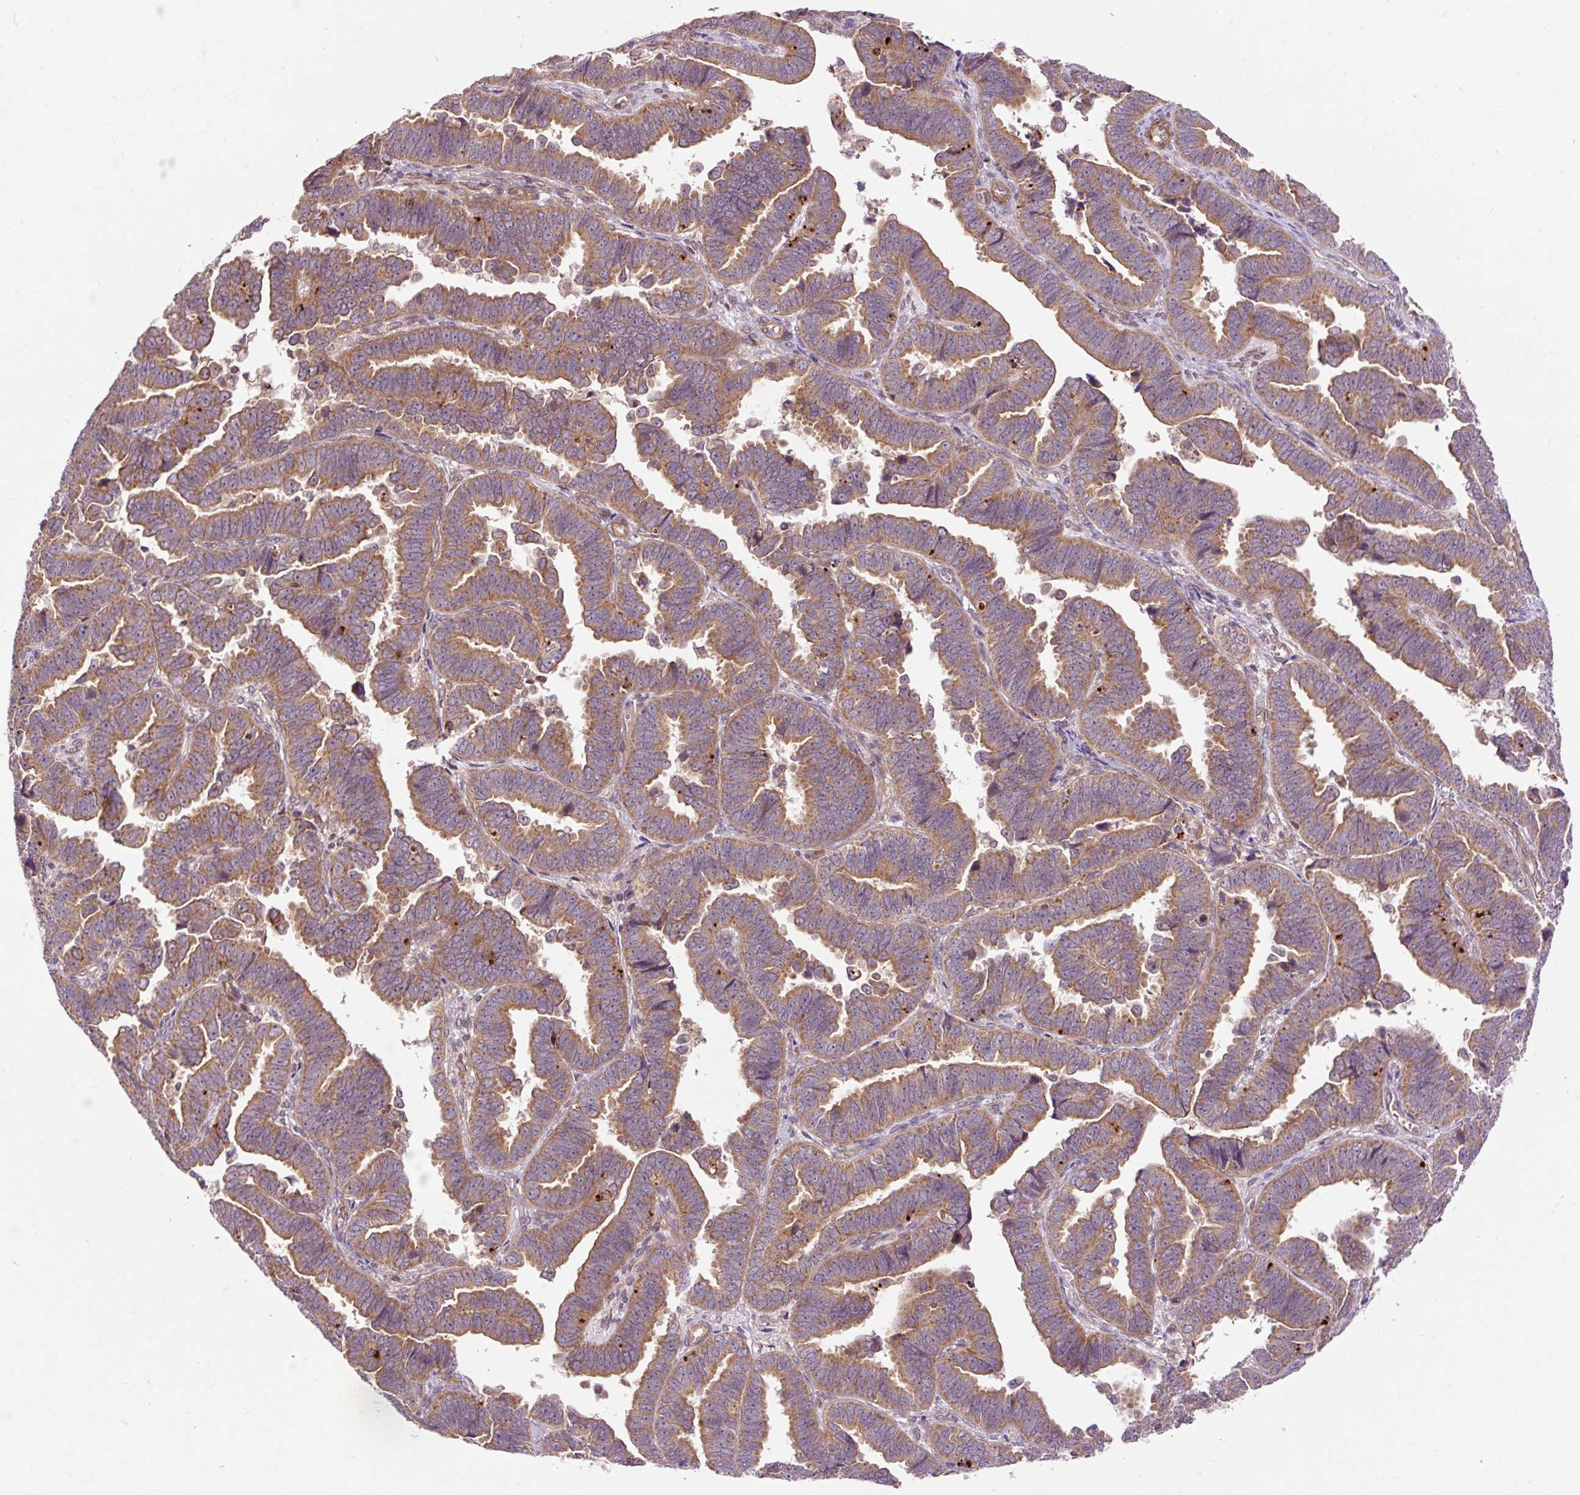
{"staining": {"intensity": "moderate", "quantity": ">75%", "location": "cytoplasmic/membranous"}, "tissue": "endometrial cancer", "cell_type": "Tumor cells", "image_type": "cancer", "snomed": [{"axis": "morphology", "description": "Adenocarcinoma, NOS"}, {"axis": "topography", "description": "Endometrium"}], "caption": "Endometrial adenocarcinoma stained with DAB immunohistochemistry reveals medium levels of moderate cytoplasmic/membranous staining in approximately >75% of tumor cells. Ihc stains the protein in brown and the nuclei are stained blue.", "gene": "RIPOR3", "patient": {"sex": "female", "age": 75}}